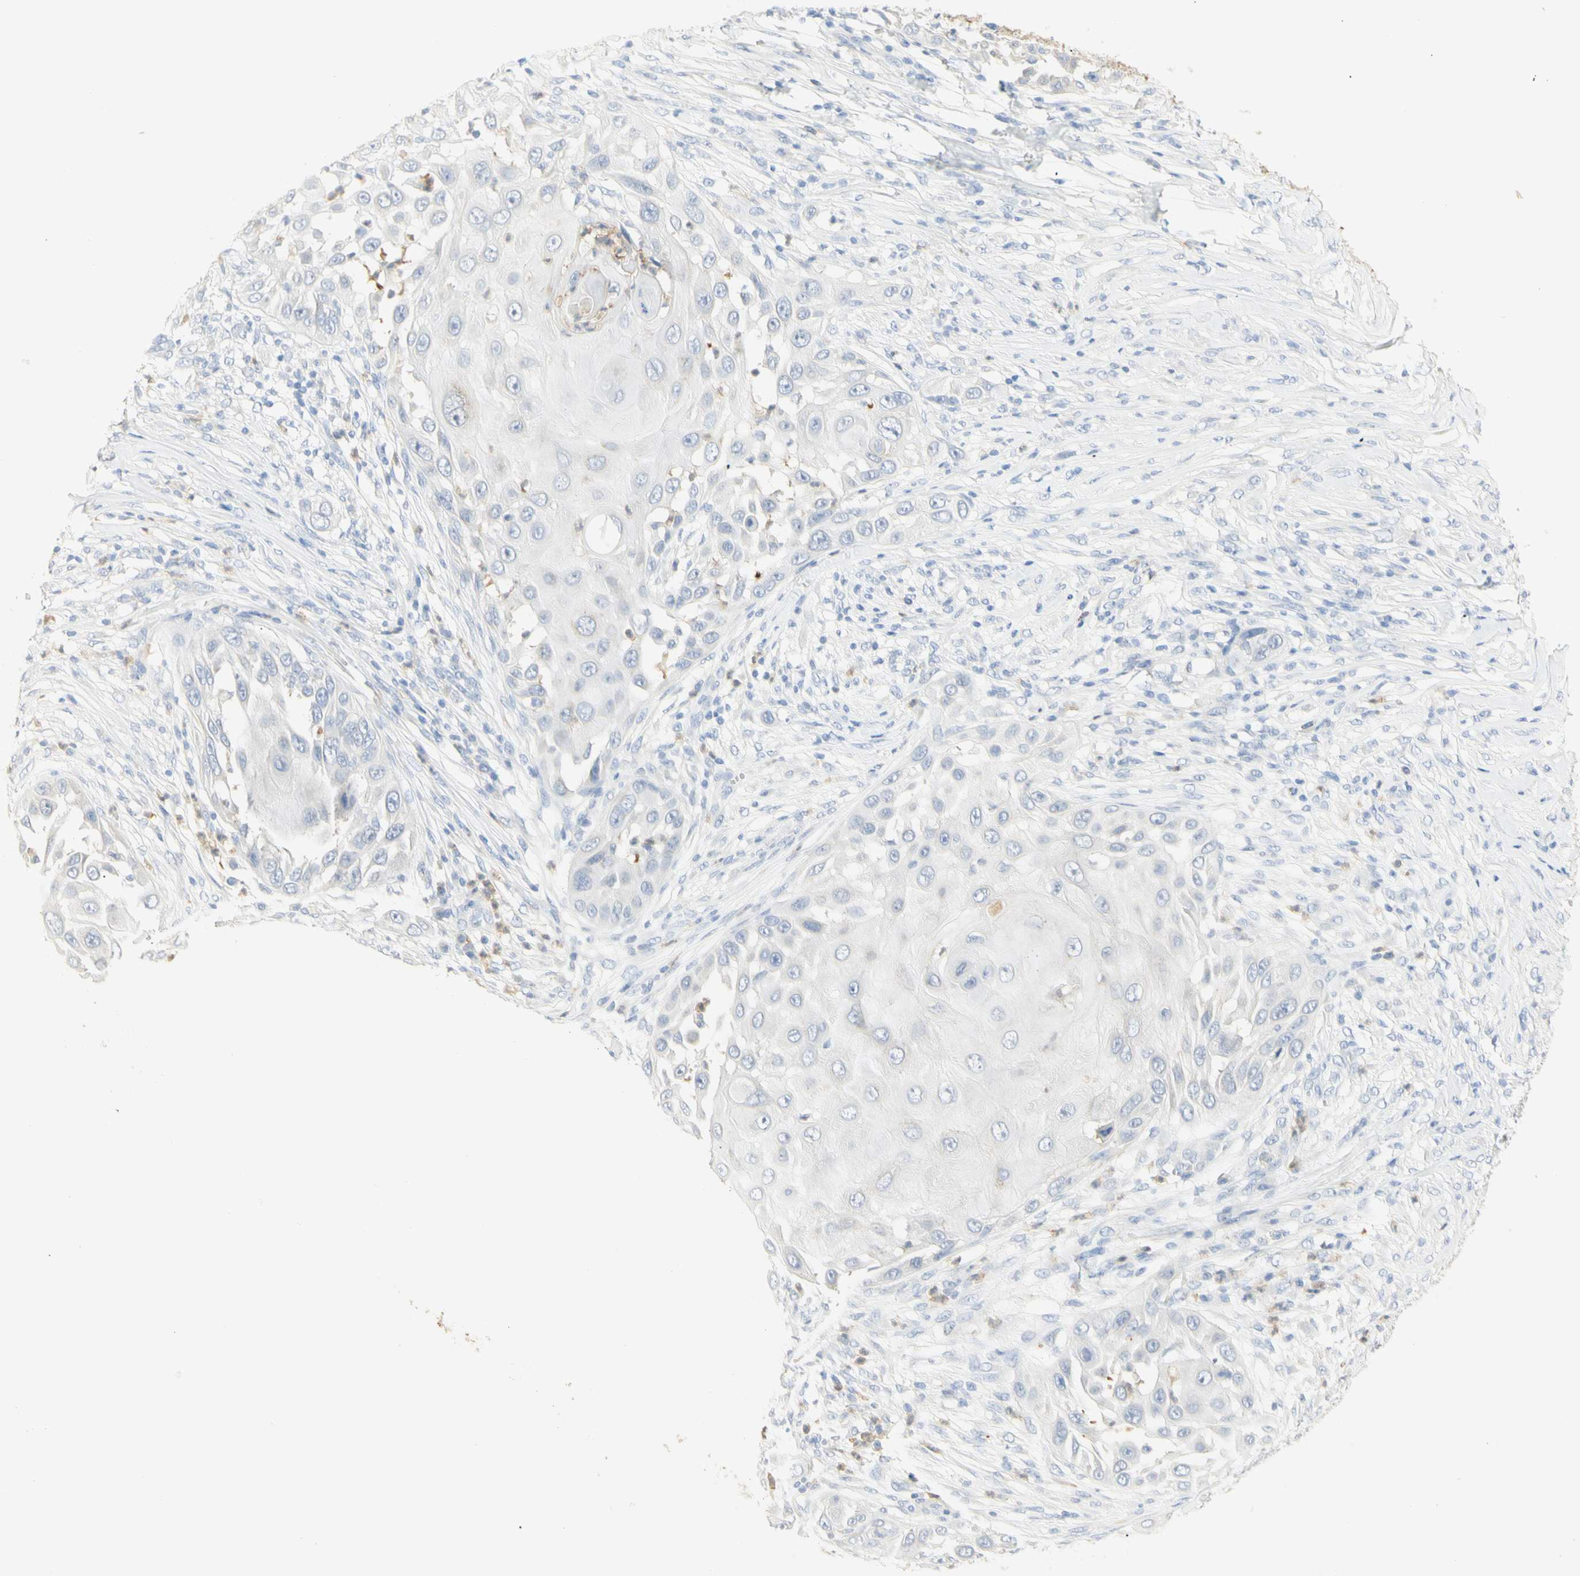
{"staining": {"intensity": "negative", "quantity": "none", "location": "none"}, "tissue": "skin cancer", "cell_type": "Tumor cells", "image_type": "cancer", "snomed": [{"axis": "morphology", "description": "Squamous cell carcinoma, NOS"}, {"axis": "topography", "description": "Skin"}], "caption": "IHC photomicrograph of human skin cancer (squamous cell carcinoma) stained for a protein (brown), which demonstrates no expression in tumor cells.", "gene": "B4GALNT3", "patient": {"sex": "female", "age": 44}}